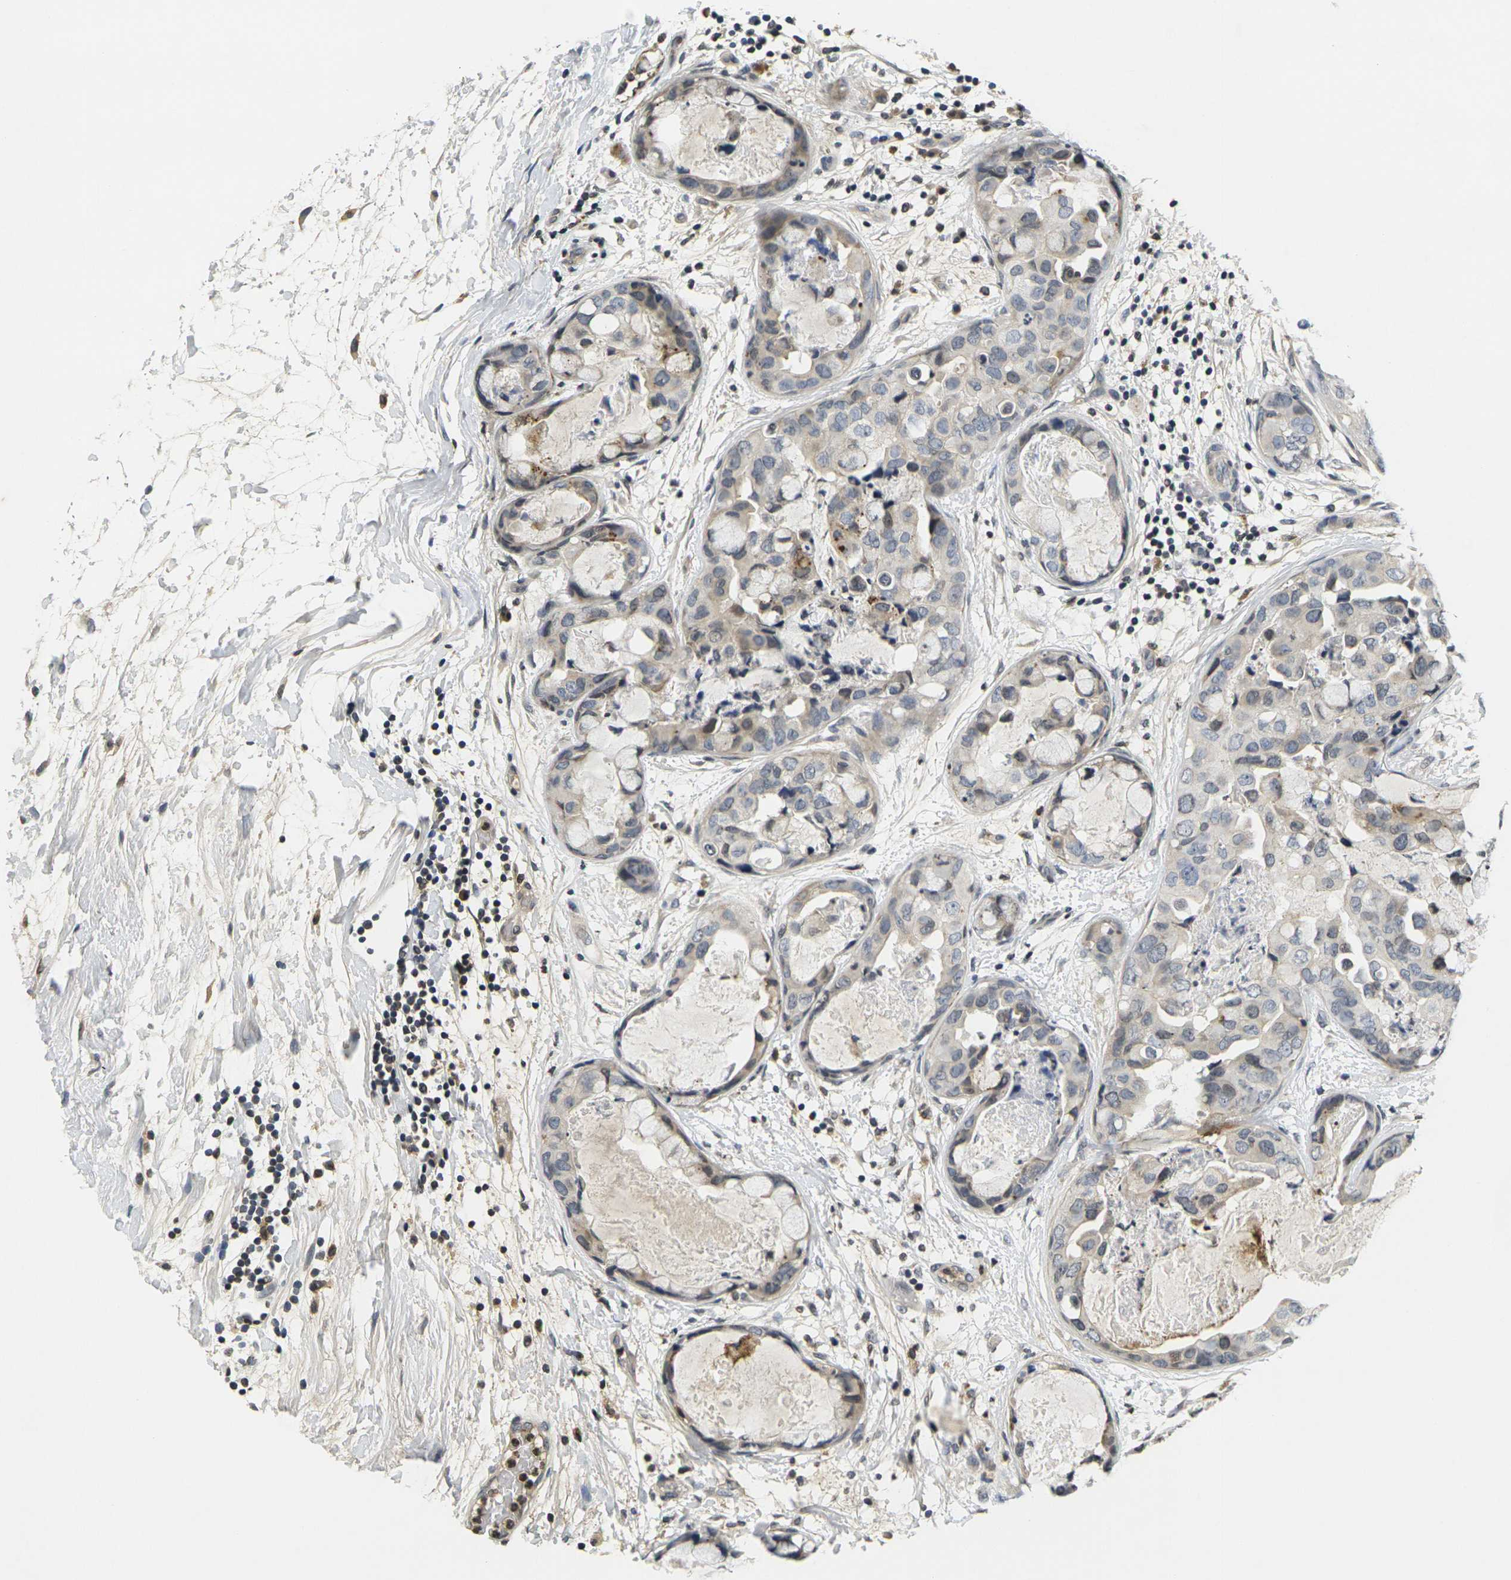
{"staining": {"intensity": "weak", "quantity": "25%-75%", "location": "cytoplasmic/membranous"}, "tissue": "breast cancer", "cell_type": "Tumor cells", "image_type": "cancer", "snomed": [{"axis": "morphology", "description": "Duct carcinoma"}, {"axis": "topography", "description": "Breast"}], "caption": "DAB (3,3'-diaminobenzidine) immunohistochemical staining of human breast cancer (infiltrating ductal carcinoma) exhibits weak cytoplasmic/membranous protein staining in approximately 25%-75% of tumor cells. (Brightfield microscopy of DAB IHC at high magnification).", "gene": "C1QC", "patient": {"sex": "female", "age": 40}}